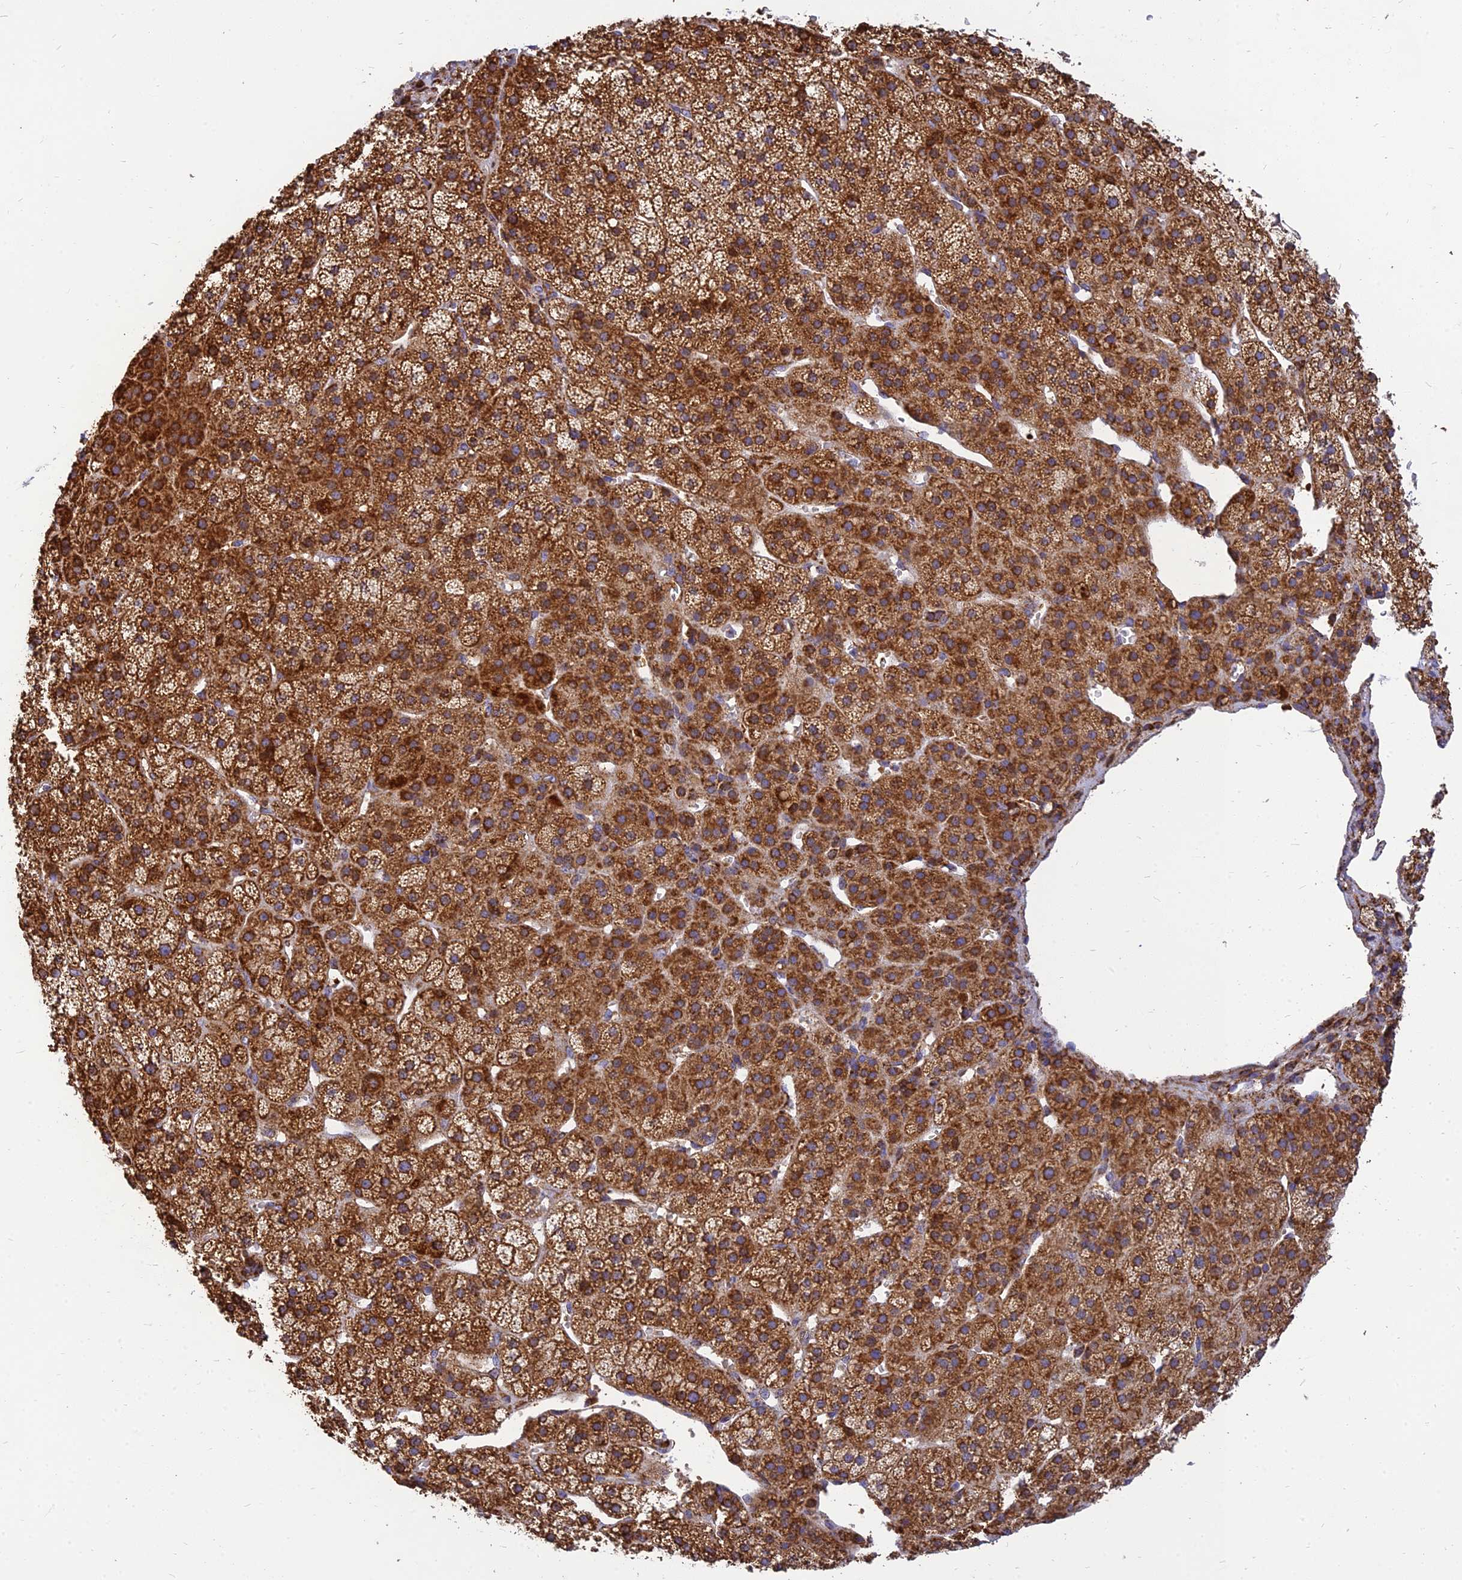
{"staining": {"intensity": "strong", "quantity": ">75%", "location": "cytoplasmic/membranous"}, "tissue": "adrenal gland", "cell_type": "Glandular cells", "image_type": "normal", "snomed": [{"axis": "morphology", "description": "Normal tissue, NOS"}, {"axis": "topography", "description": "Adrenal gland"}], "caption": "Glandular cells reveal strong cytoplasmic/membranous expression in approximately >75% of cells in normal adrenal gland. (DAB IHC, brown staining for protein, blue staining for nuclei).", "gene": "THUMPD2", "patient": {"sex": "female", "age": 70}}